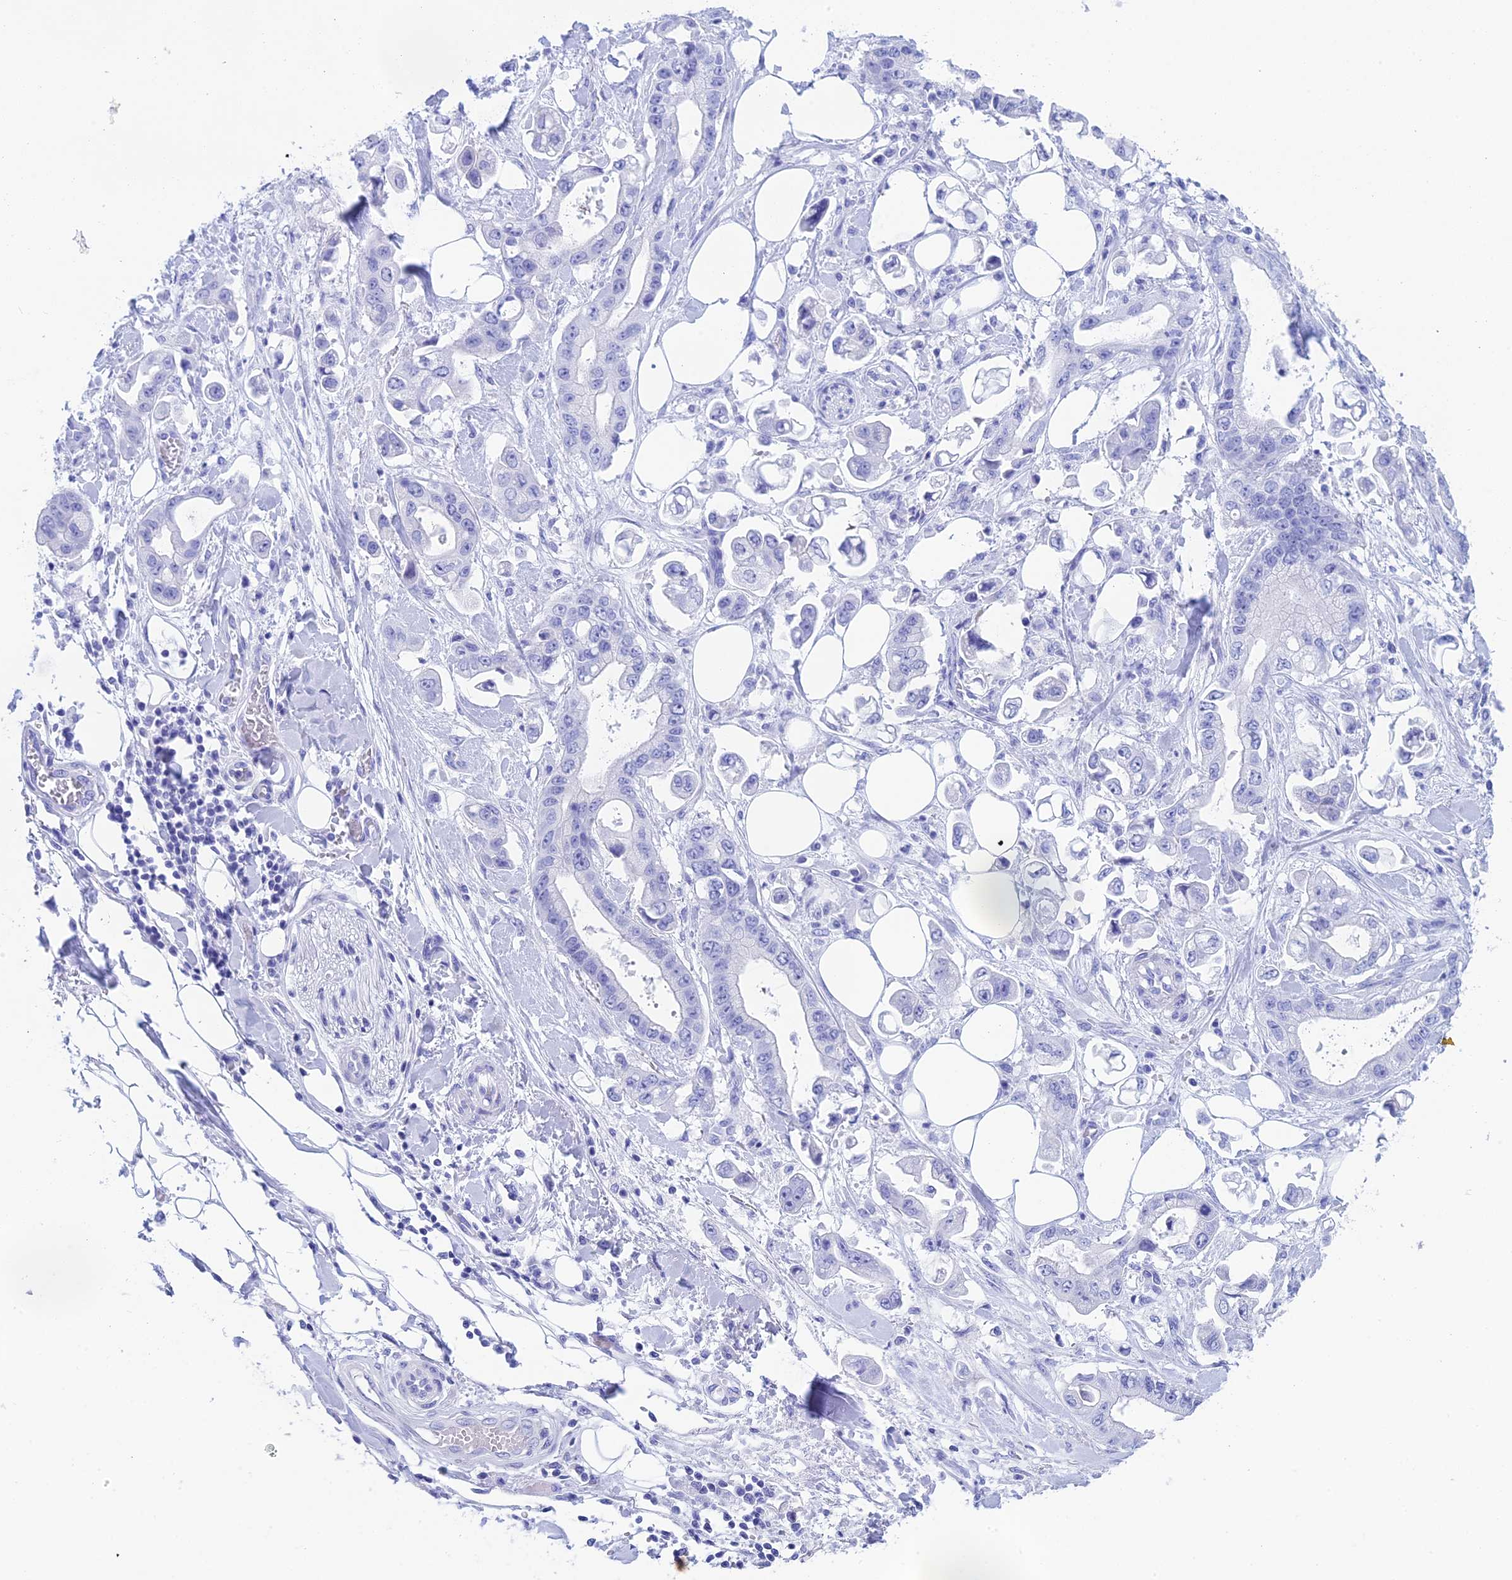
{"staining": {"intensity": "negative", "quantity": "none", "location": "none"}, "tissue": "stomach cancer", "cell_type": "Tumor cells", "image_type": "cancer", "snomed": [{"axis": "morphology", "description": "Adenocarcinoma, NOS"}, {"axis": "topography", "description": "Stomach"}], "caption": "Human adenocarcinoma (stomach) stained for a protein using immunohistochemistry reveals no expression in tumor cells.", "gene": "ERICH4", "patient": {"sex": "male", "age": 62}}